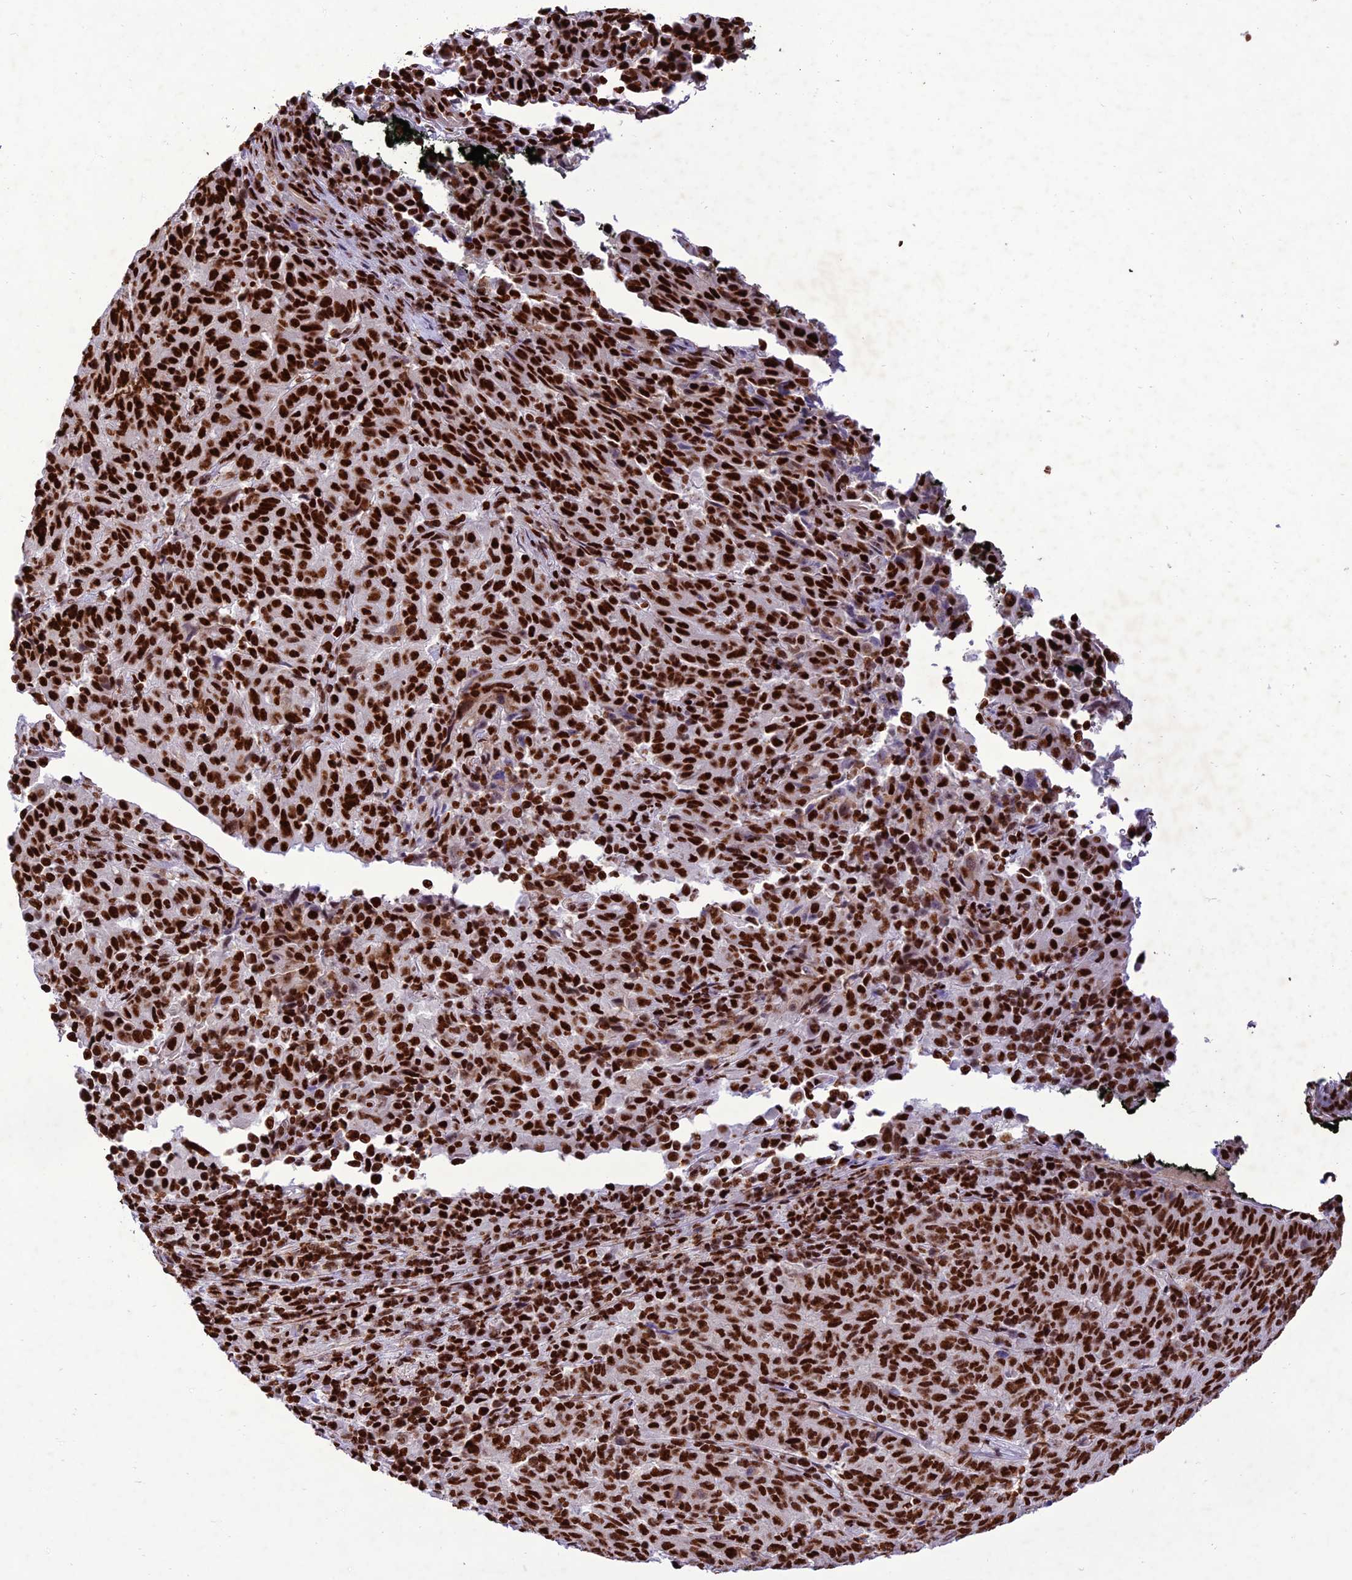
{"staining": {"intensity": "strong", "quantity": ">75%", "location": "nuclear"}, "tissue": "pancreatic cancer", "cell_type": "Tumor cells", "image_type": "cancer", "snomed": [{"axis": "morphology", "description": "Adenocarcinoma, NOS"}, {"axis": "topography", "description": "Pancreas"}], "caption": "A brown stain labels strong nuclear positivity of a protein in pancreatic cancer tumor cells.", "gene": "INO80E", "patient": {"sex": "male", "age": 63}}